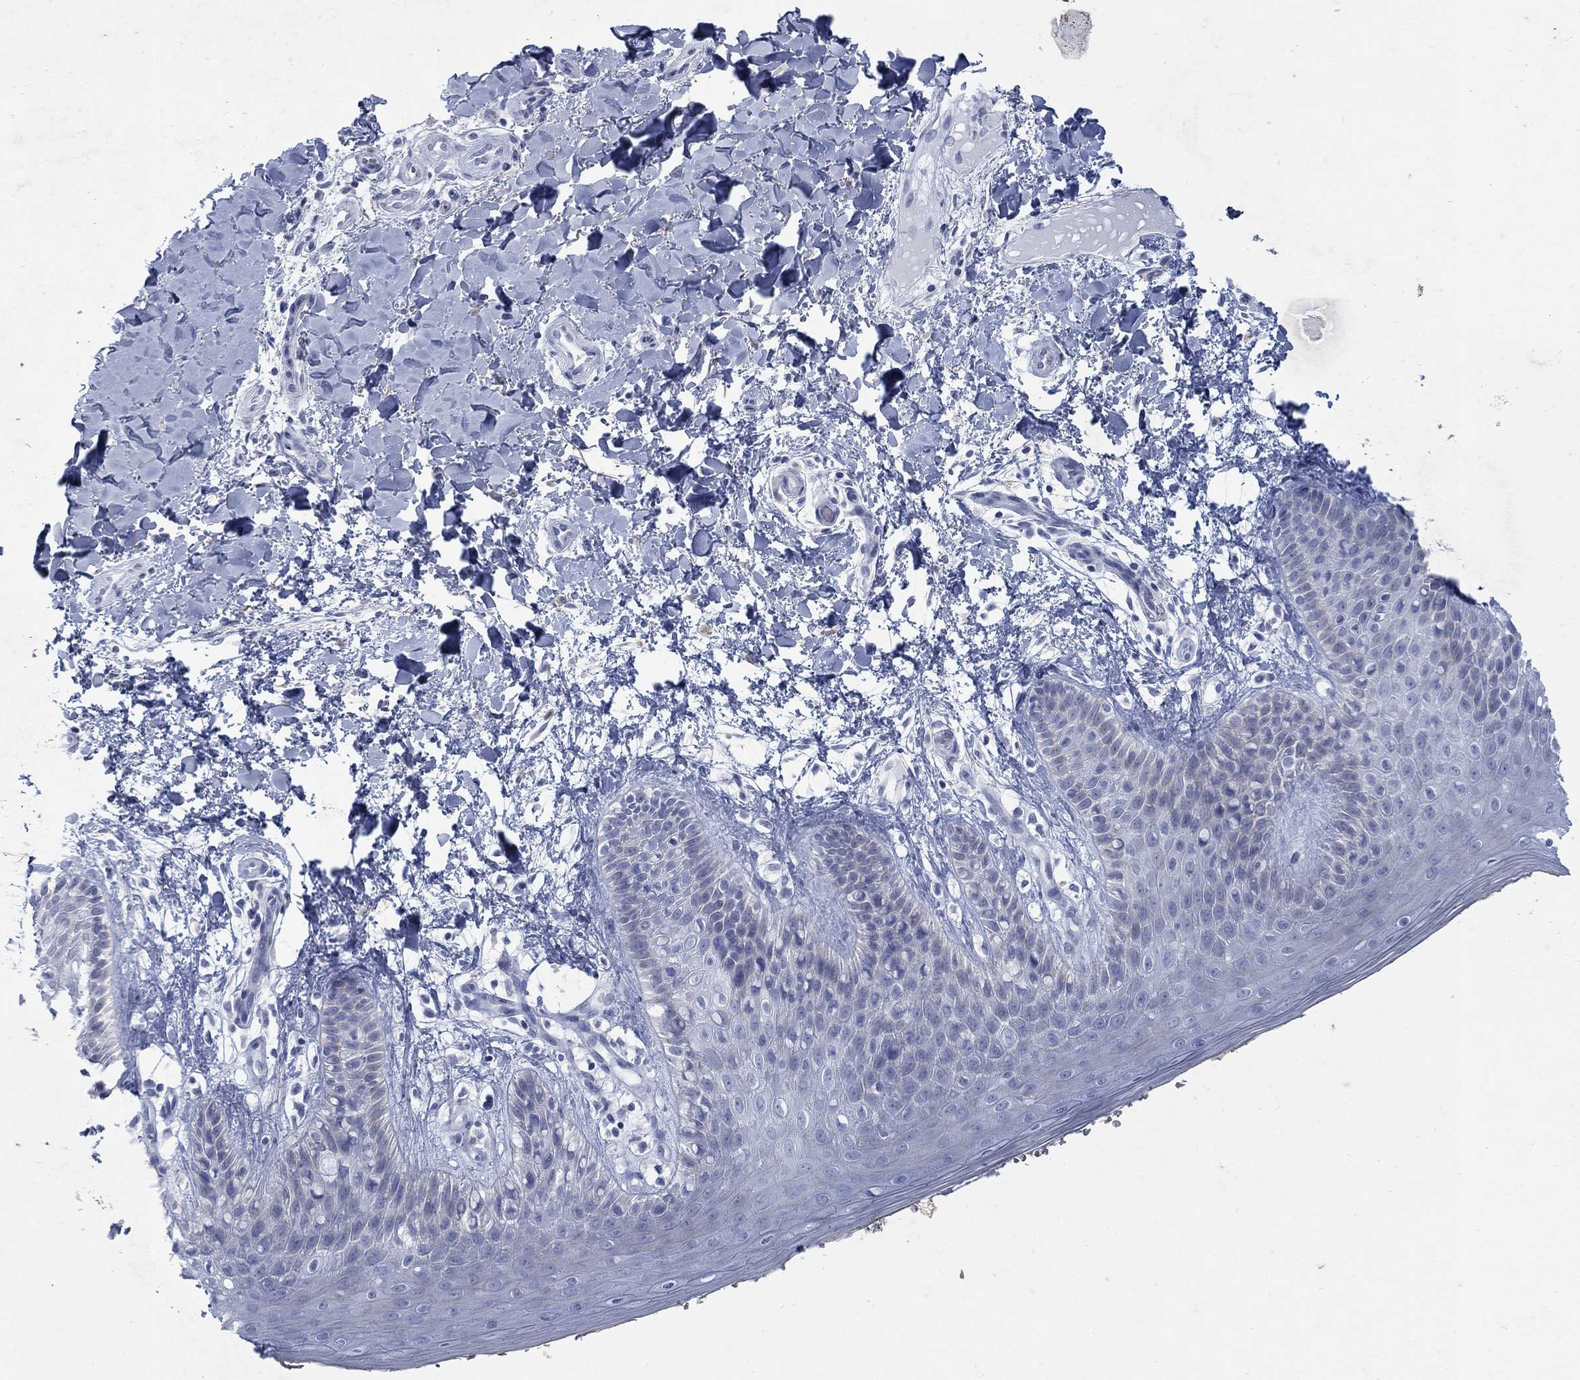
{"staining": {"intensity": "negative", "quantity": "none", "location": "none"}, "tissue": "skin", "cell_type": "Epidermal cells", "image_type": "normal", "snomed": [{"axis": "morphology", "description": "Normal tissue, NOS"}, {"axis": "topography", "description": "Anal"}], "caption": "Immunohistochemistry (IHC) micrograph of normal skin stained for a protein (brown), which shows no expression in epidermal cells. (Brightfield microscopy of DAB (3,3'-diaminobenzidine) immunohistochemistry (IHC) at high magnification).", "gene": "RFTN2", "patient": {"sex": "male", "age": 36}}